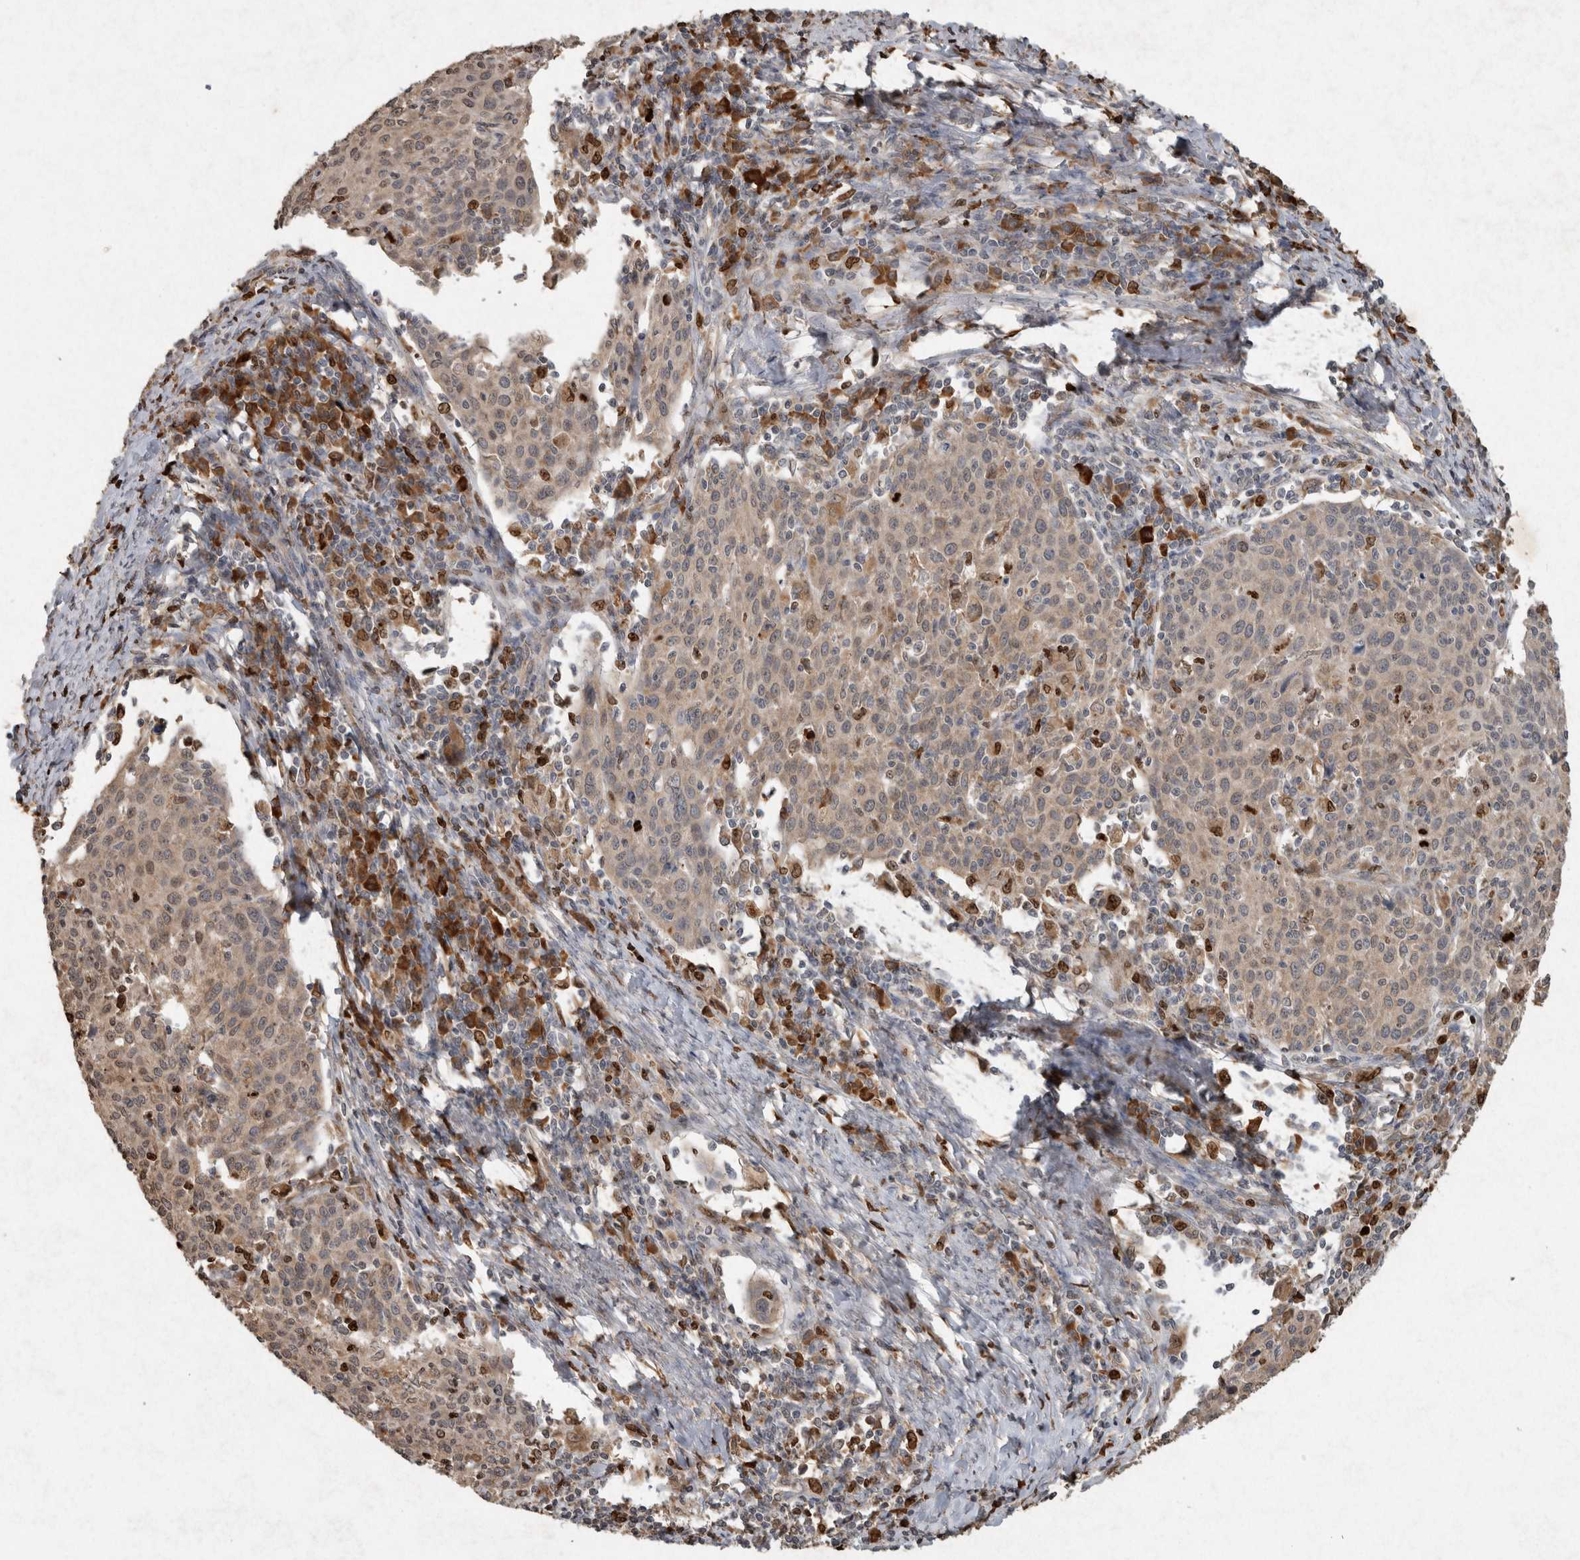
{"staining": {"intensity": "weak", "quantity": ">75%", "location": "cytoplasmic/membranous"}, "tissue": "cervical cancer", "cell_type": "Tumor cells", "image_type": "cancer", "snomed": [{"axis": "morphology", "description": "Squamous cell carcinoma, NOS"}, {"axis": "topography", "description": "Cervix"}], "caption": "Human cervical cancer (squamous cell carcinoma) stained with a protein marker exhibits weak staining in tumor cells.", "gene": "ADGRL3", "patient": {"sex": "female", "age": 38}}